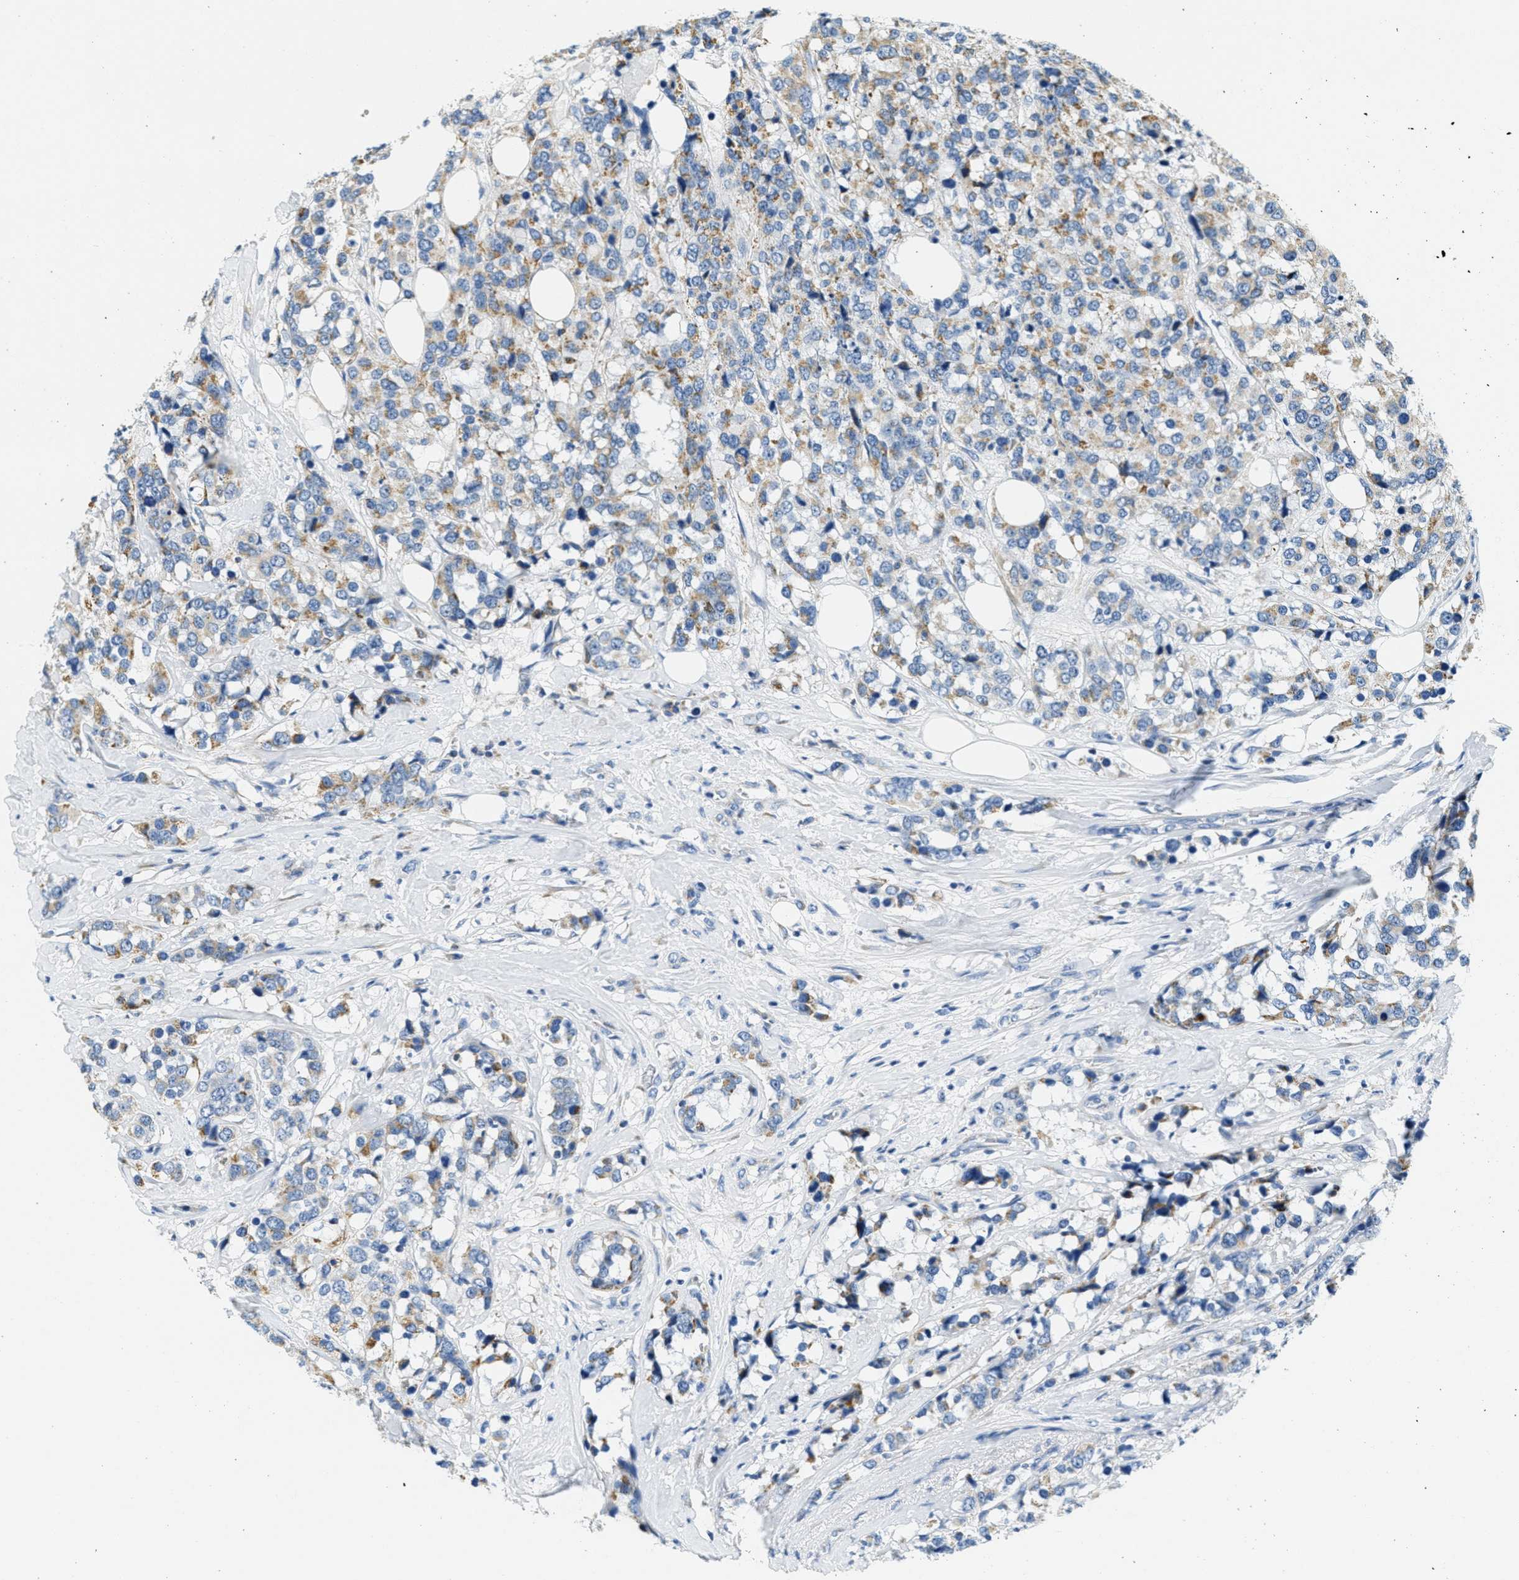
{"staining": {"intensity": "moderate", "quantity": "25%-75%", "location": "cytoplasmic/membranous"}, "tissue": "breast cancer", "cell_type": "Tumor cells", "image_type": "cancer", "snomed": [{"axis": "morphology", "description": "Lobular carcinoma"}, {"axis": "topography", "description": "Breast"}], "caption": "Immunohistochemical staining of lobular carcinoma (breast) displays medium levels of moderate cytoplasmic/membranous staining in about 25%-75% of tumor cells.", "gene": "CA4", "patient": {"sex": "female", "age": 59}}